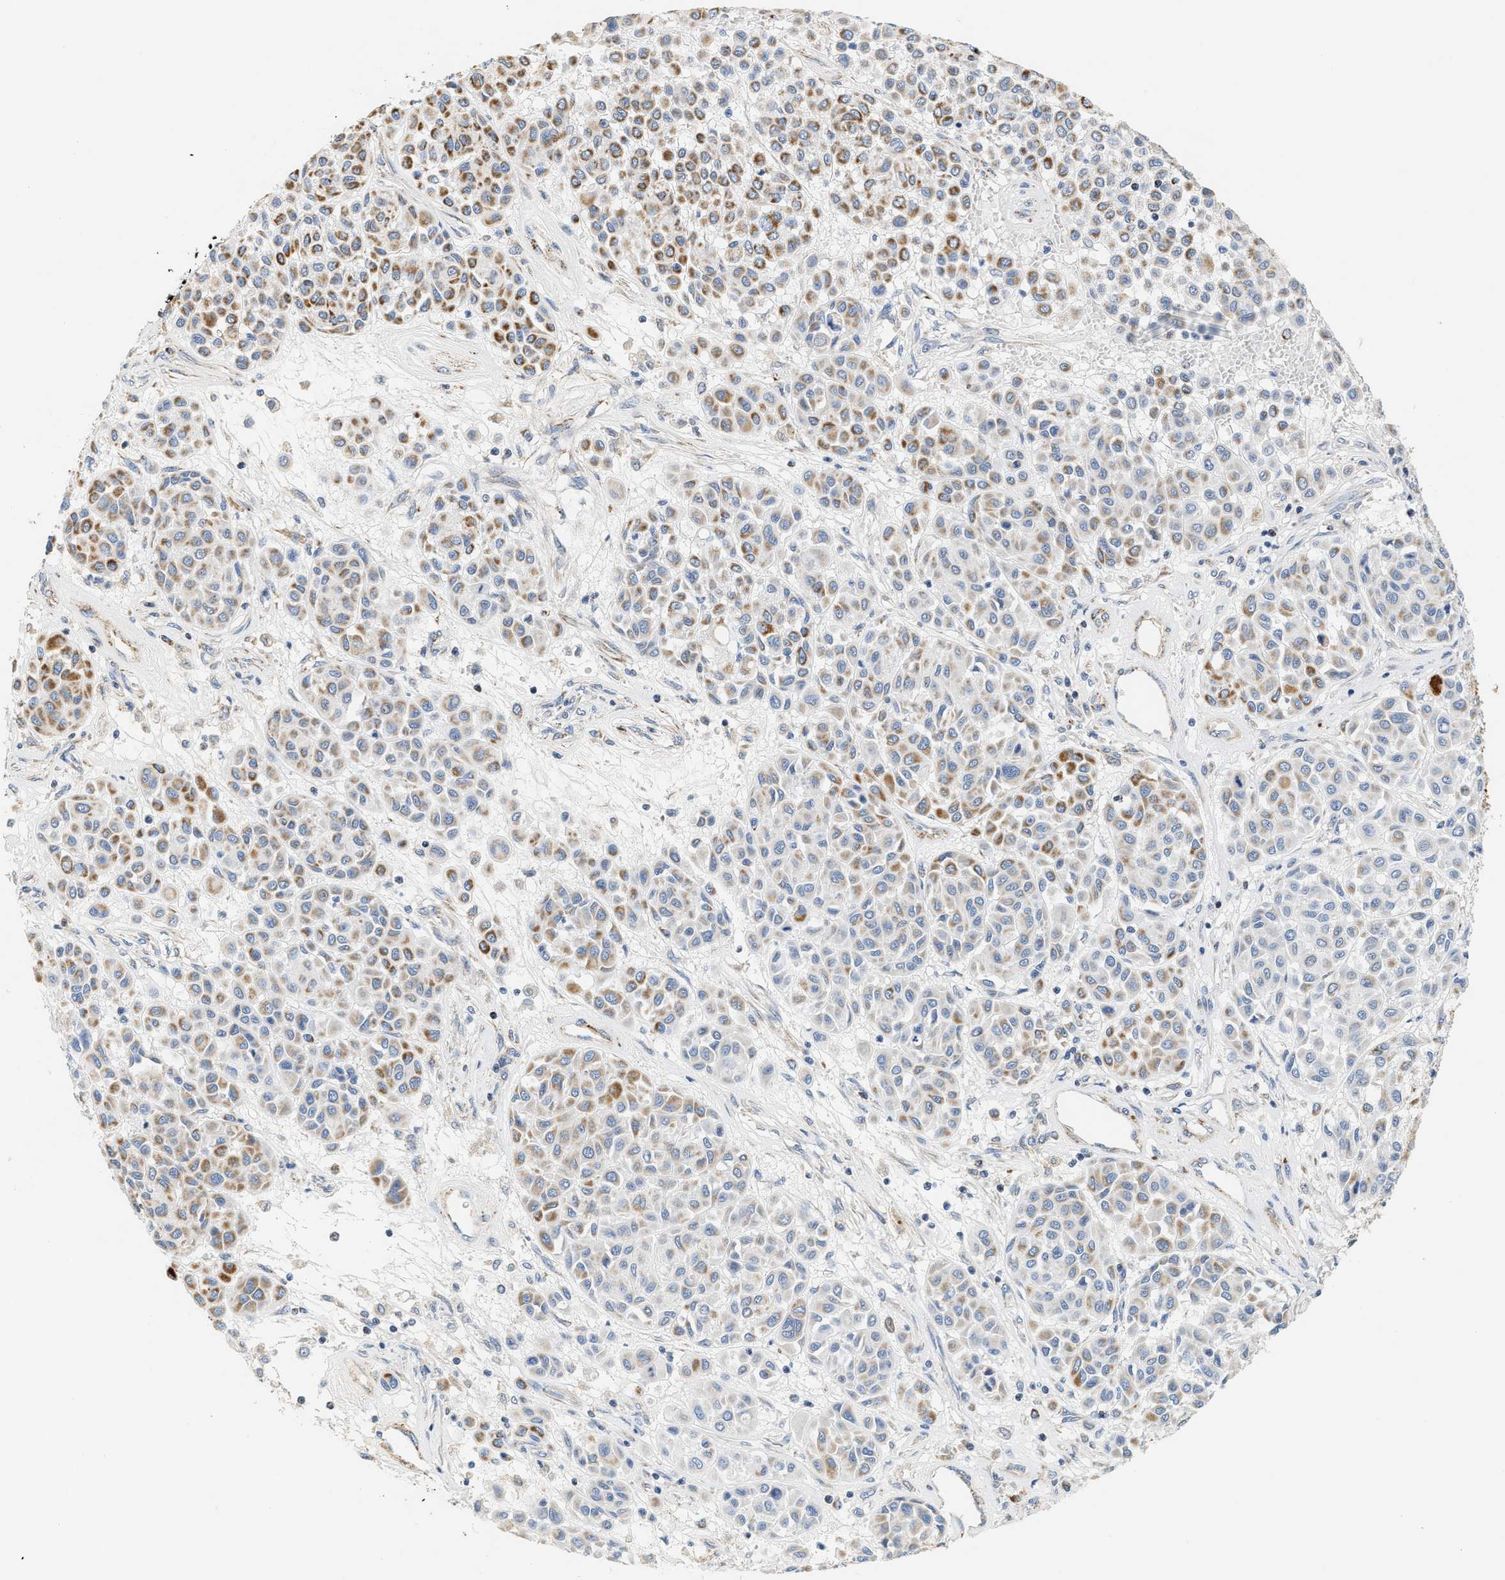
{"staining": {"intensity": "moderate", "quantity": "25%-75%", "location": "cytoplasmic/membranous"}, "tissue": "melanoma", "cell_type": "Tumor cells", "image_type": "cancer", "snomed": [{"axis": "morphology", "description": "Malignant melanoma, Metastatic site"}, {"axis": "topography", "description": "Soft tissue"}], "caption": "High-magnification brightfield microscopy of malignant melanoma (metastatic site) stained with DAB (brown) and counterstained with hematoxylin (blue). tumor cells exhibit moderate cytoplasmic/membranous expression is appreciated in approximately25%-75% of cells.", "gene": "SHMT2", "patient": {"sex": "male", "age": 41}}